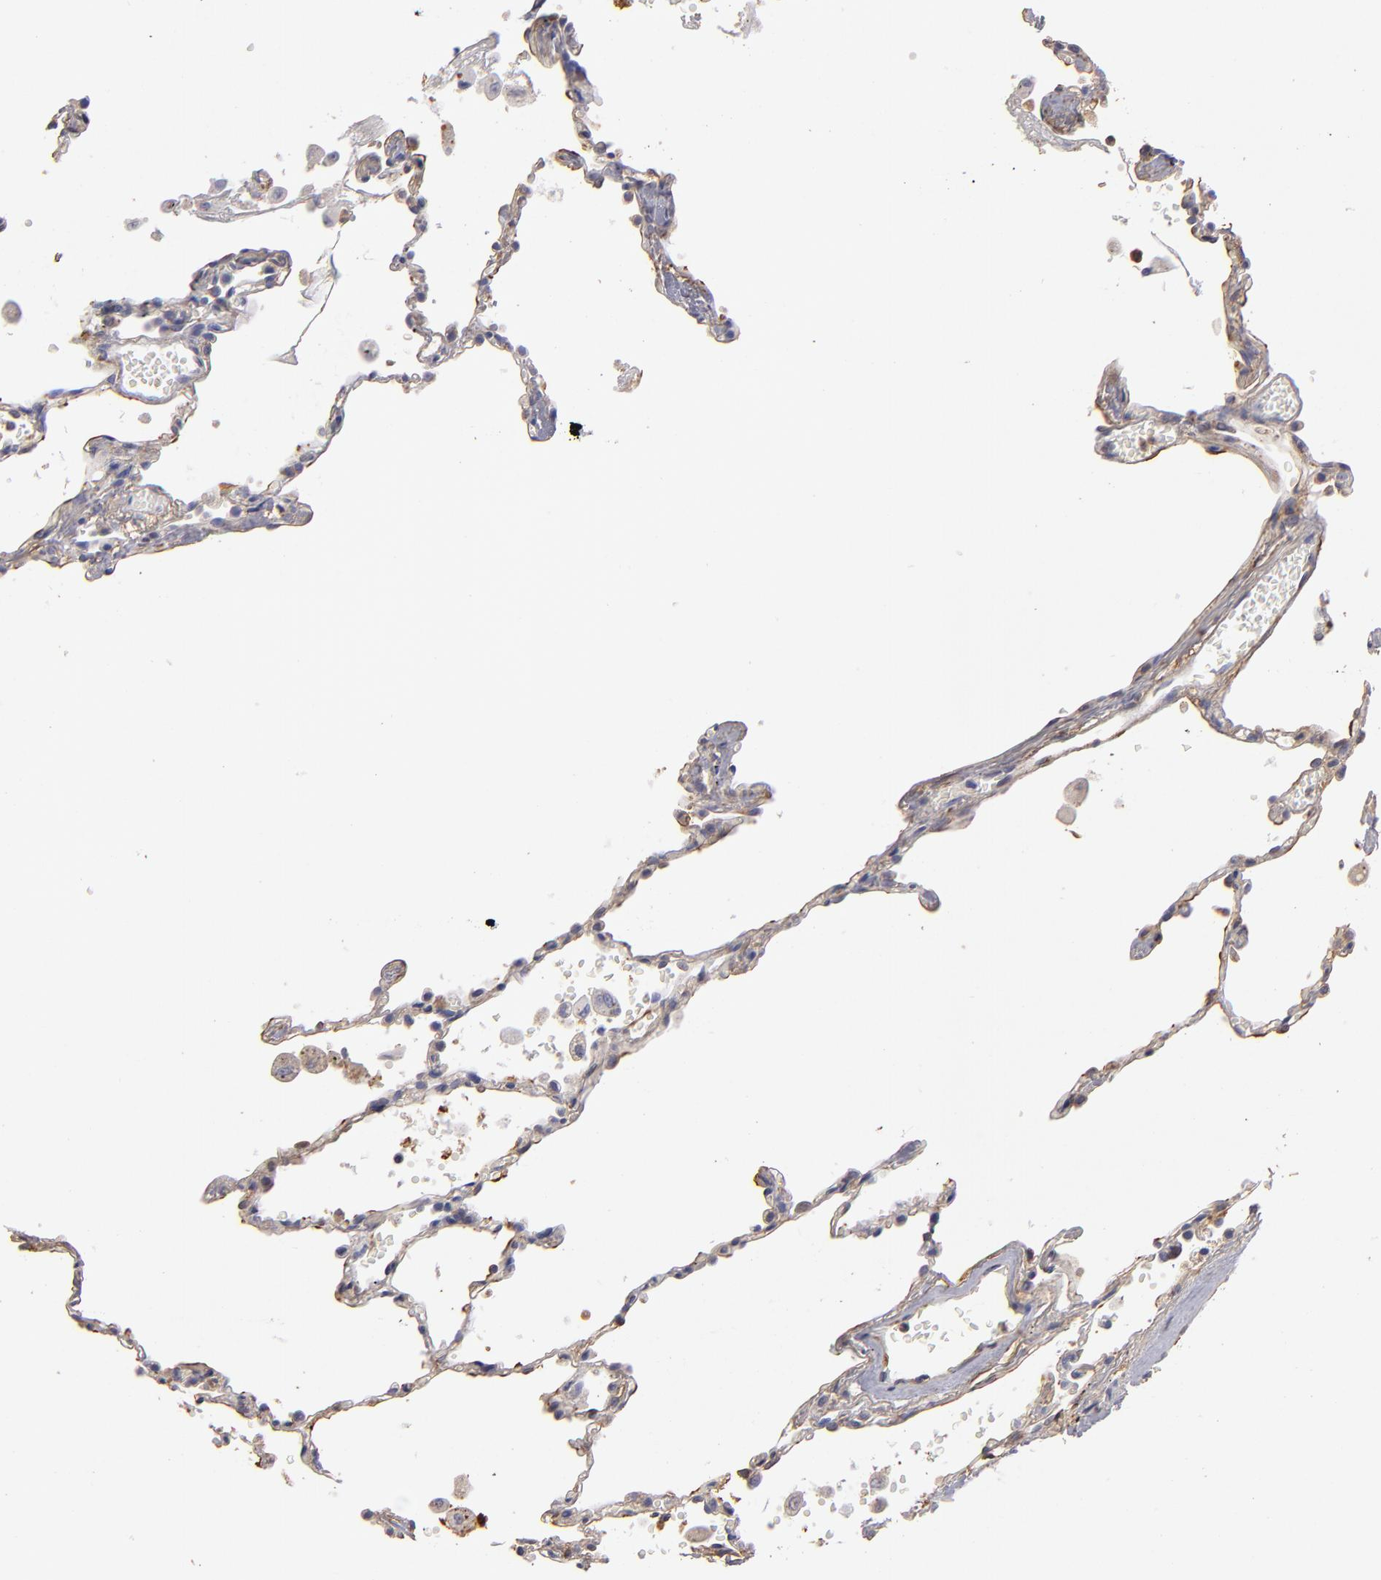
{"staining": {"intensity": "moderate", "quantity": ">75%", "location": "cytoplasmic/membranous"}, "tissue": "lung", "cell_type": "Alveolar cells", "image_type": "normal", "snomed": [{"axis": "morphology", "description": "Normal tissue, NOS"}, {"axis": "topography", "description": "Lung"}], "caption": "Moderate cytoplasmic/membranous positivity is seen in about >75% of alveolar cells in benign lung. The staining was performed using DAB, with brown indicating positive protein expression. Nuclei are stained blue with hematoxylin.", "gene": "ABCB1", "patient": {"sex": "male", "age": 71}}